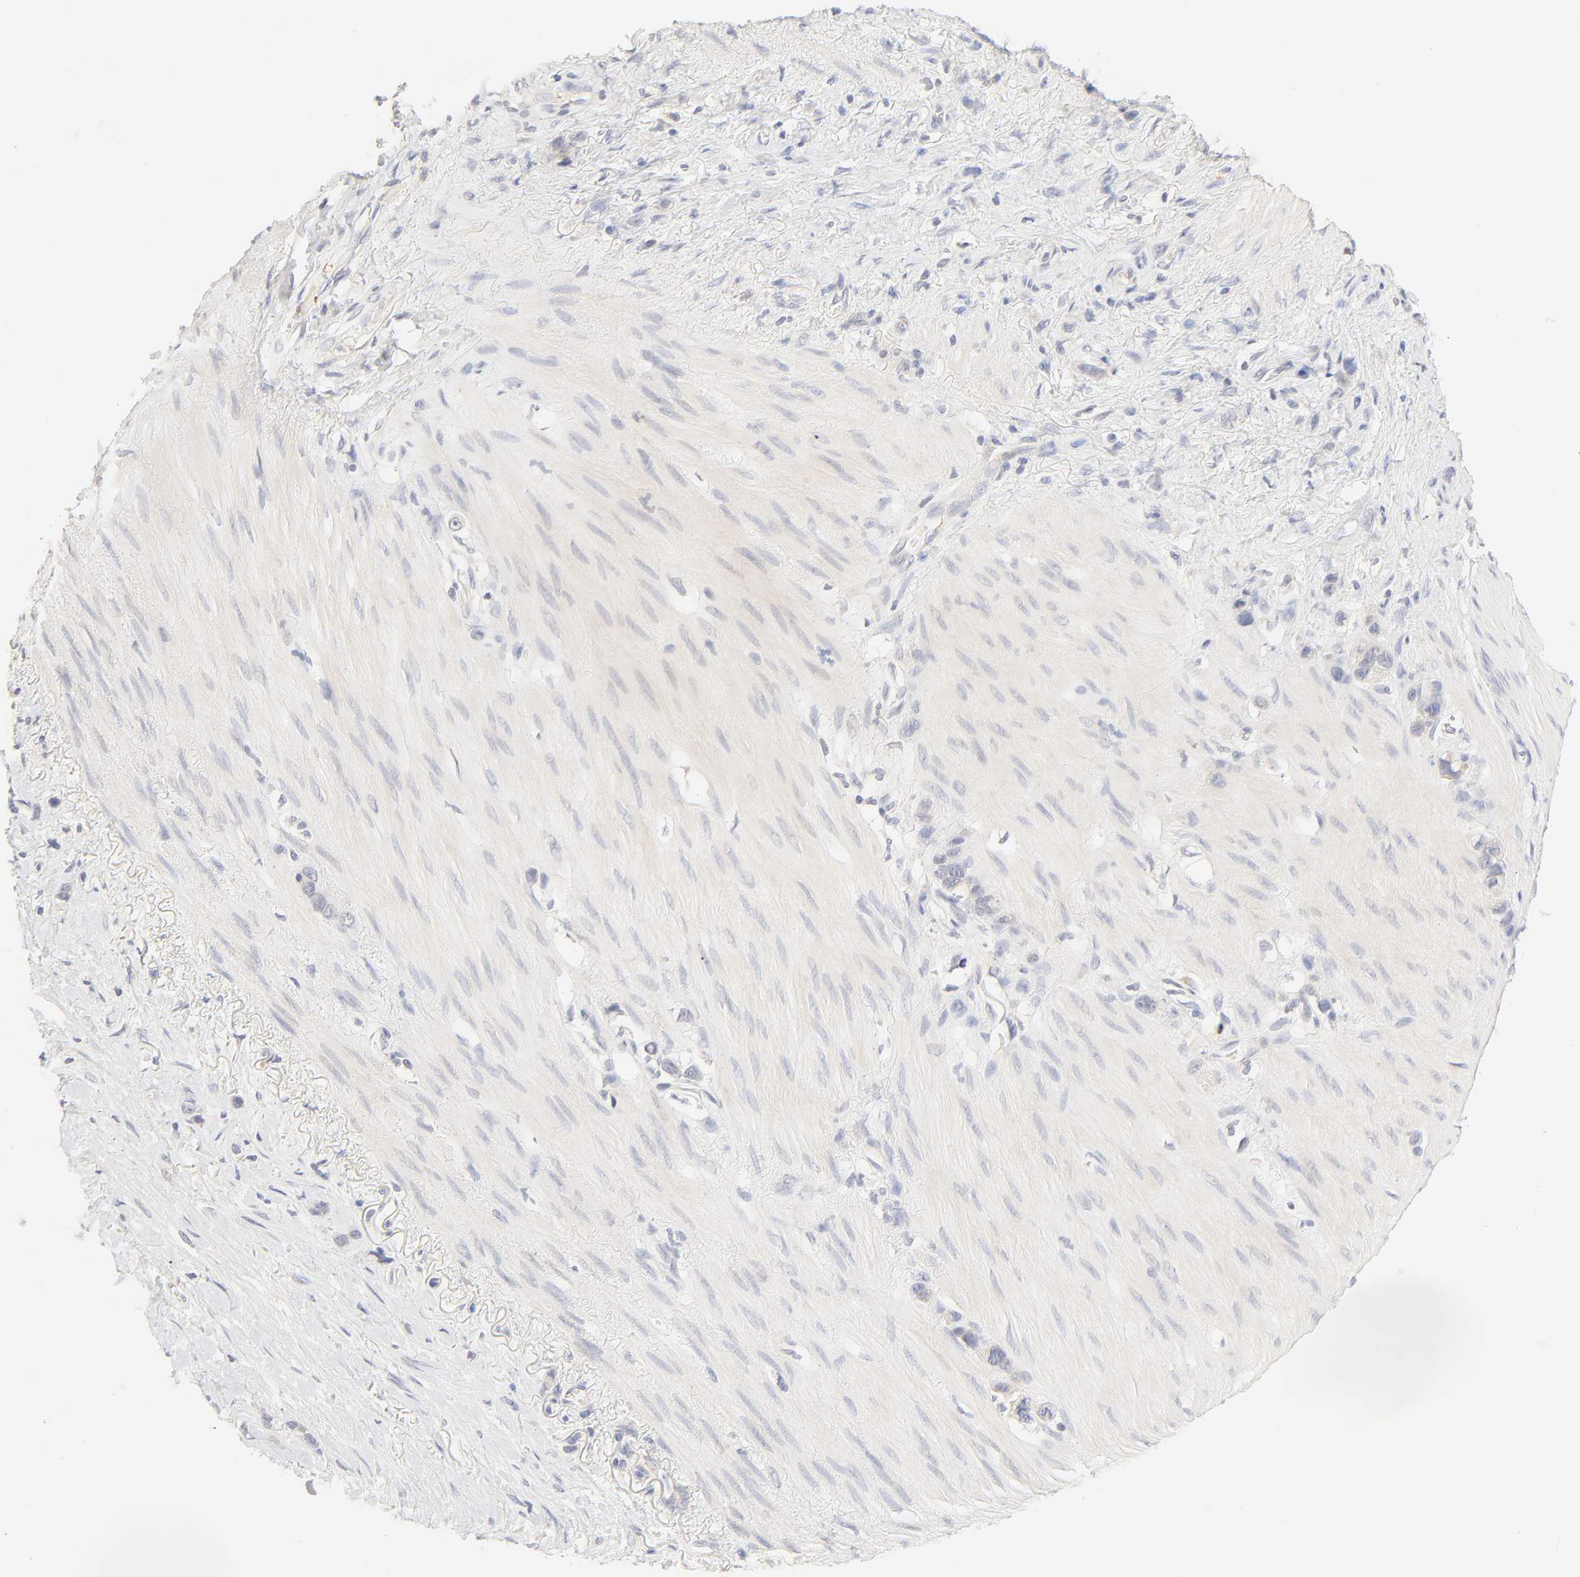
{"staining": {"intensity": "negative", "quantity": "none", "location": "none"}, "tissue": "stomach cancer", "cell_type": "Tumor cells", "image_type": "cancer", "snomed": [{"axis": "morphology", "description": "Normal tissue, NOS"}, {"axis": "morphology", "description": "Adenocarcinoma, NOS"}, {"axis": "morphology", "description": "Adenocarcinoma, High grade"}, {"axis": "topography", "description": "Stomach, upper"}, {"axis": "topography", "description": "Stomach"}], "caption": "DAB immunohistochemical staining of stomach adenocarcinoma reveals no significant expression in tumor cells. Nuclei are stained in blue.", "gene": "CYP4B1", "patient": {"sex": "female", "age": 65}}